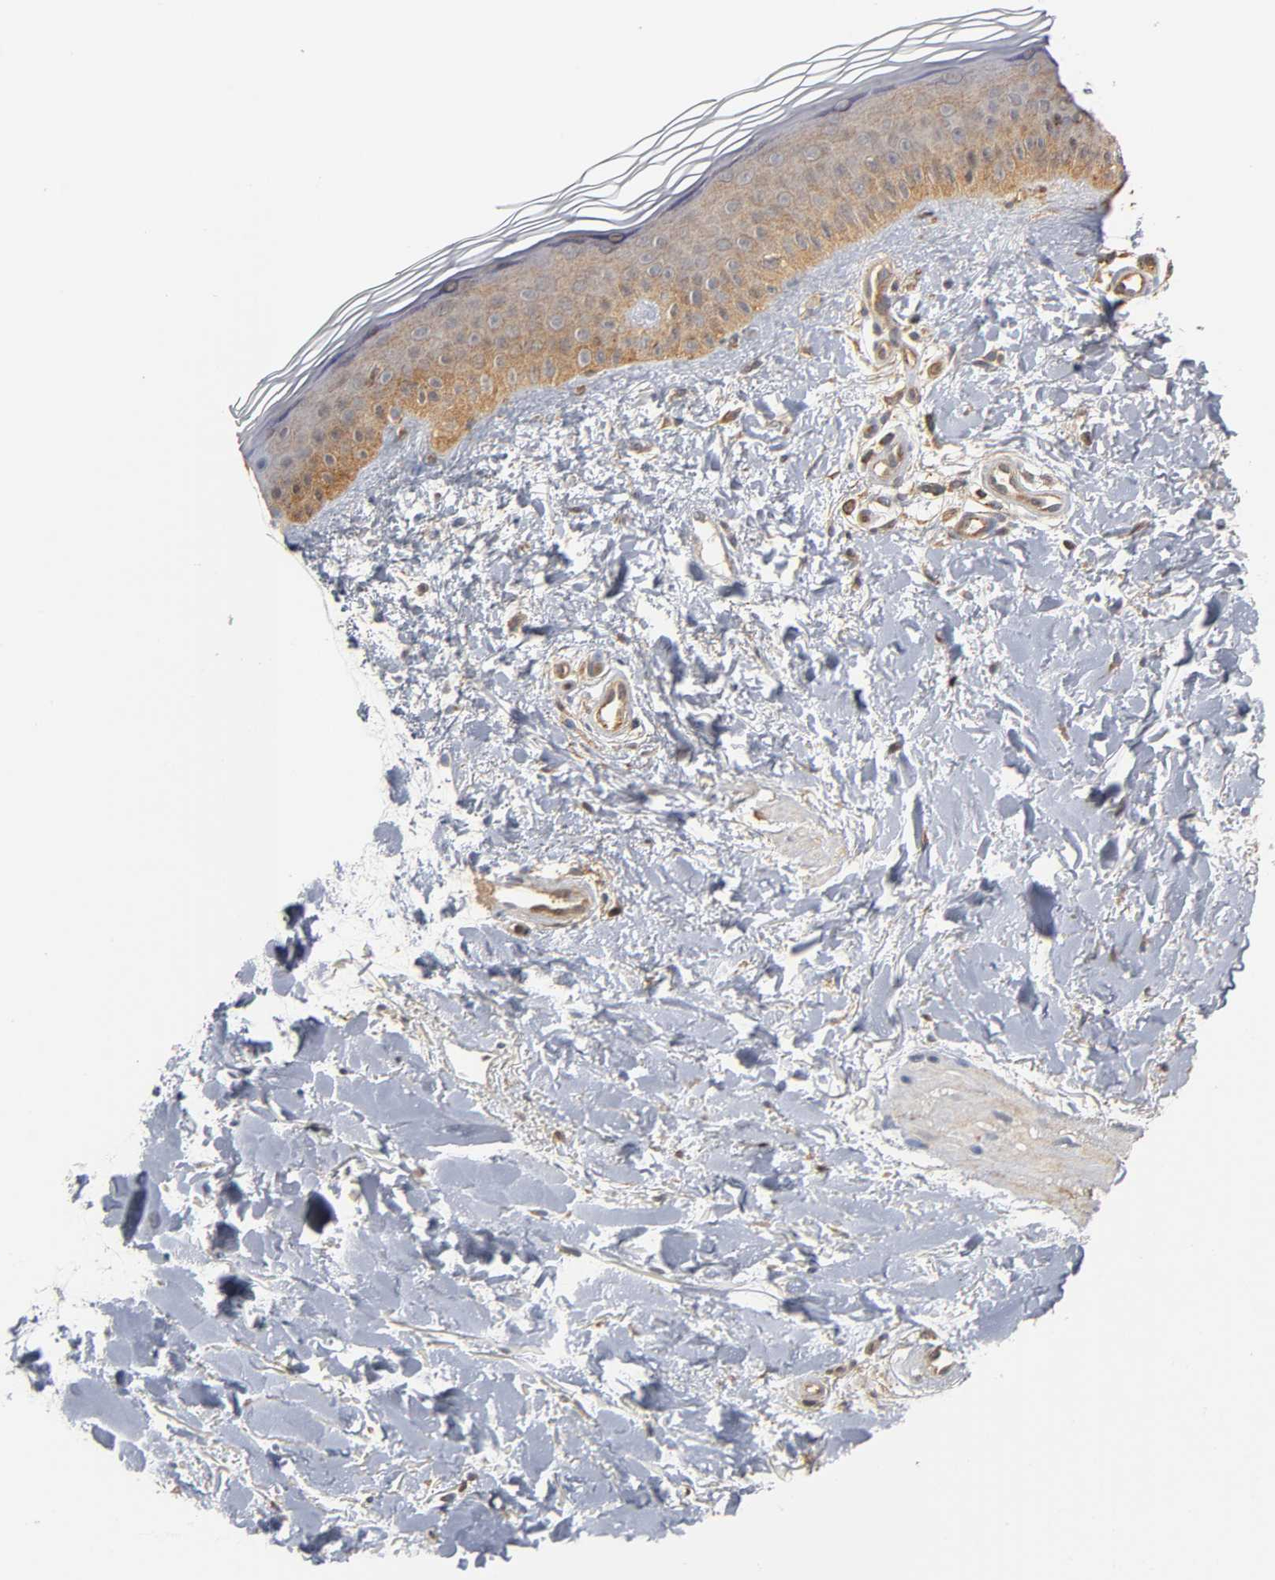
{"staining": {"intensity": "moderate", "quantity": ">75%", "location": "cytoplasmic/membranous"}, "tissue": "skin", "cell_type": "Fibroblasts", "image_type": "normal", "snomed": [{"axis": "morphology", "description": "Normal tissue, NOS"}, {"axis": "topography", "description": "Skin"}], "caption": "IHC histopathology image of unremarkable skin stained for a protein (brown), which displays medium levels of moderate cytoplasmic/membranous expression in about >75% of fibroblasts.", "gene": "PAFAH1B1", "patient": {"sex": "female", "age": 19}}